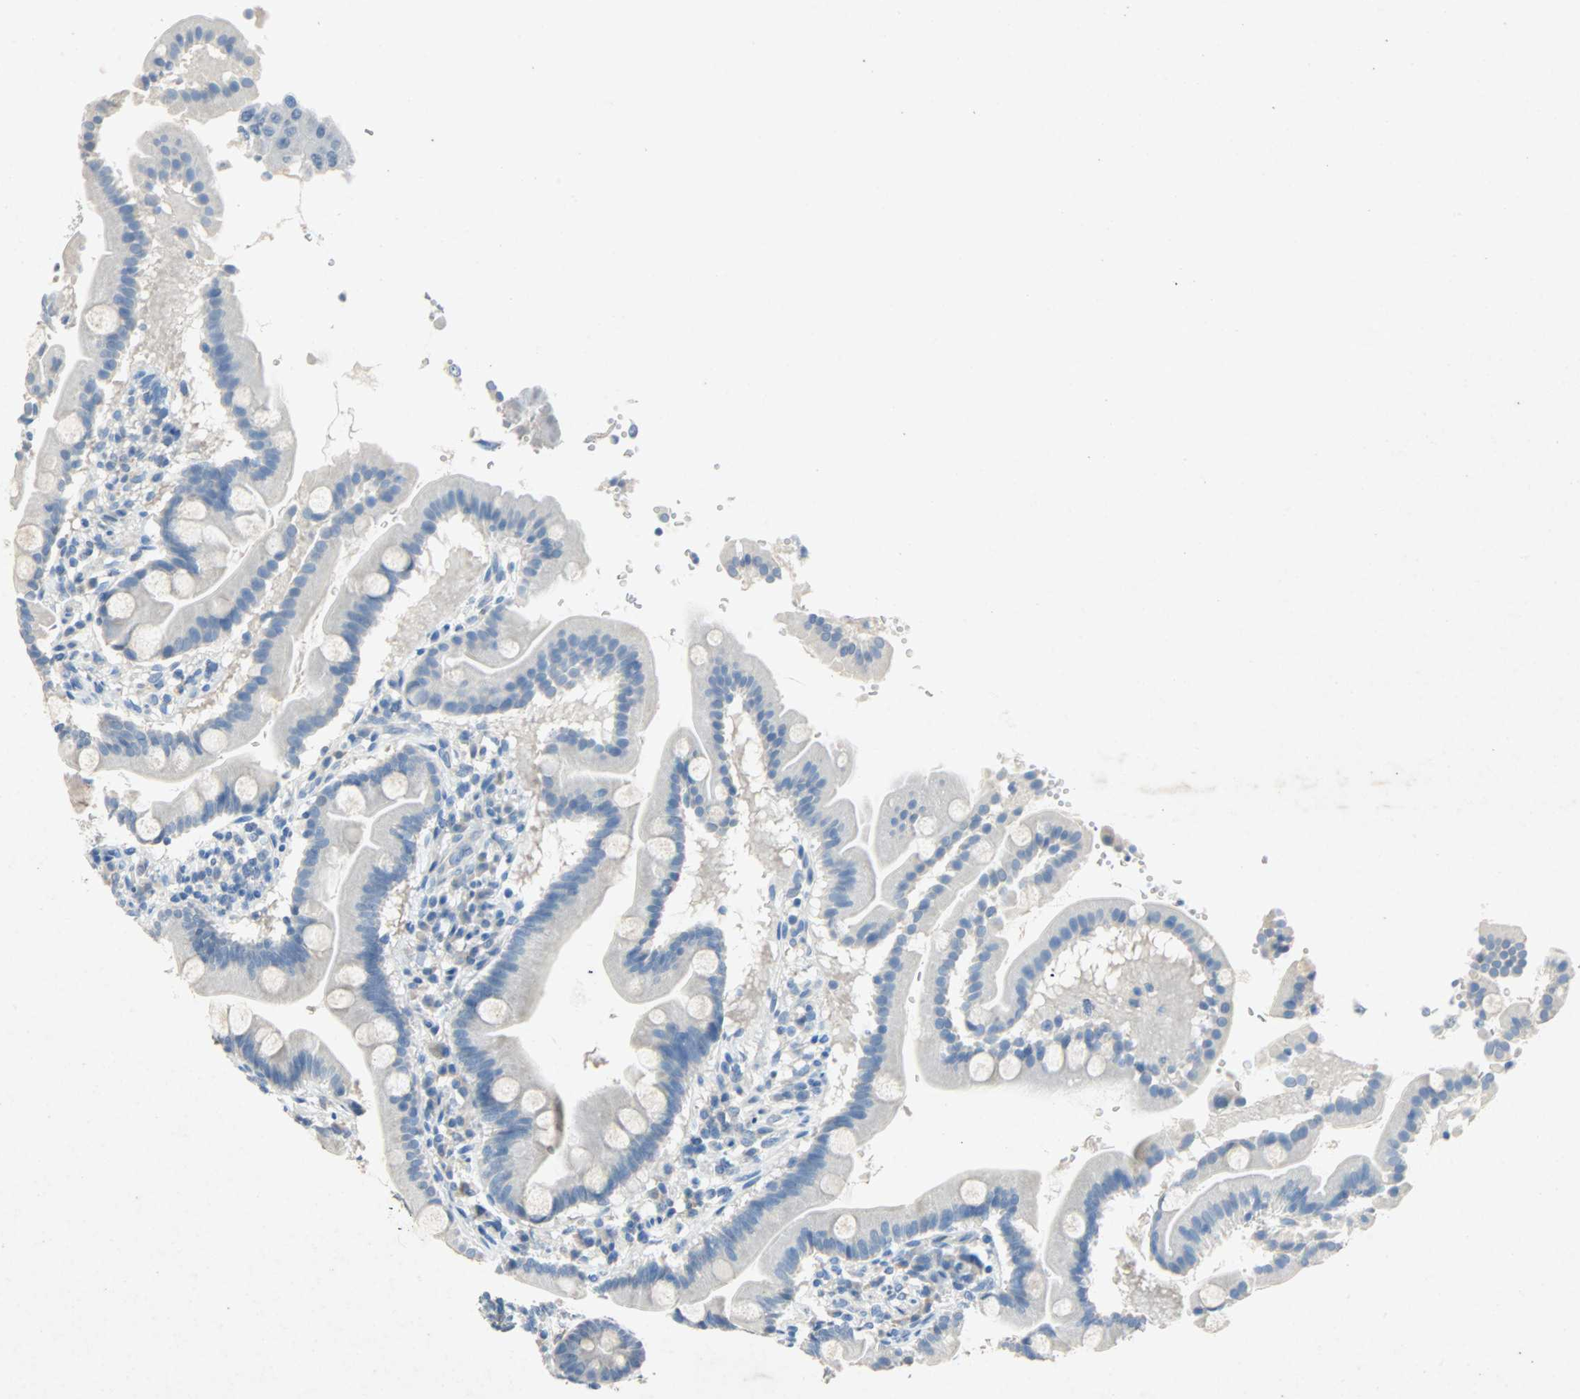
{"staining": {"intensity": "negative", "quantity": "none", "location": "none"}, "tissue": "duodenum", "cell_type": "Glandular cells", "image_type": "normal", "snomed": [{"axis": "morphology", "description": "Normal tissue, NOS"}, {"axis": "topography", "description": "Duodenum"}], "caption": "This is an IHC photomicrograph of unremarkable human duodenum. There is no staining in glandular cells.", "gene": "PCDHB2", "patient": {"sex": "male", "age": 50}}